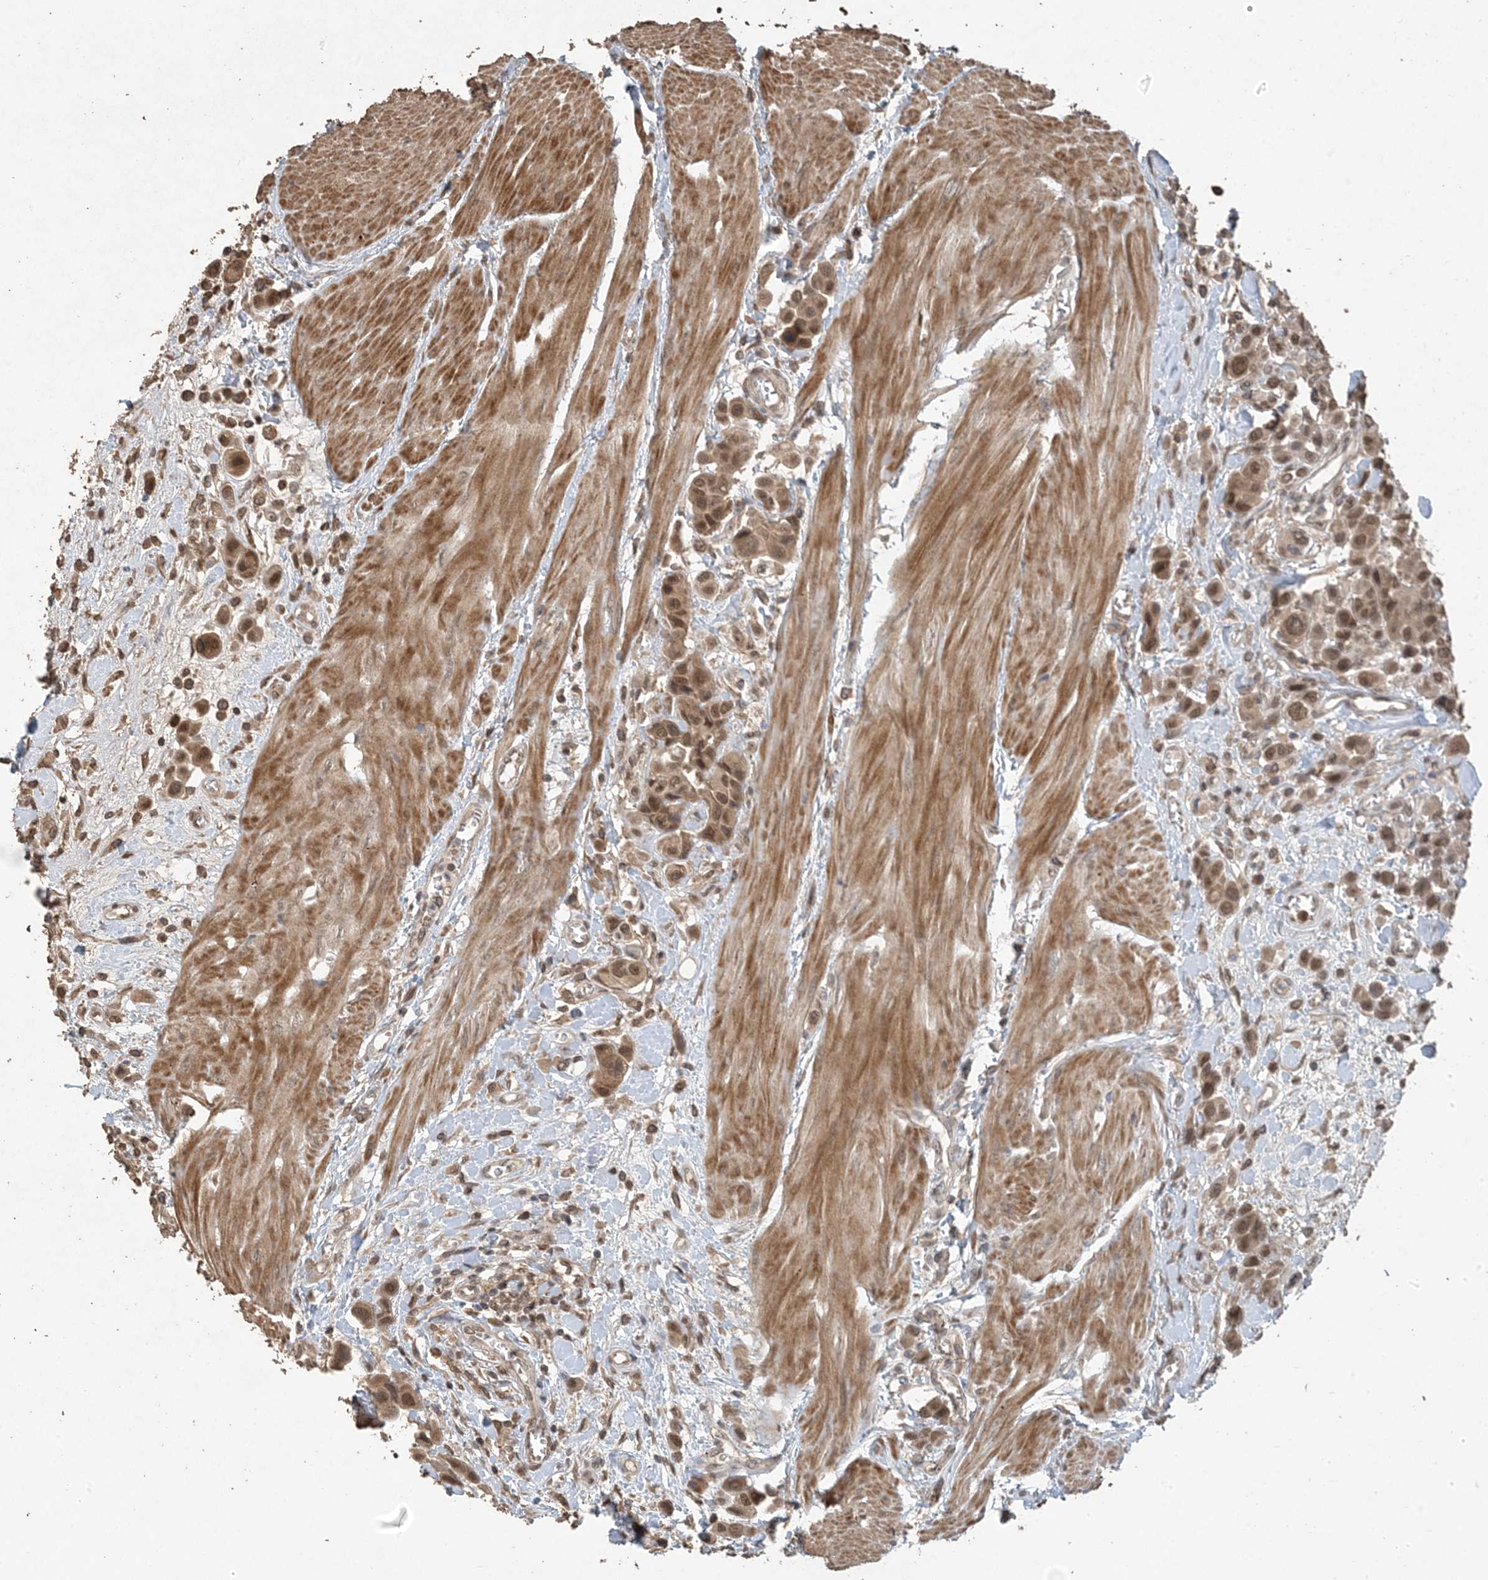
{"staining": {"intensity": "moderate", "quantity": ">75%", "location": "cytoplasmic/membranous,nuclear"}, "tissue": "urothelial cancer", "cell_type": "Tumor cells", "image_type": "cancer", "snomed": [{"axis": "morphology", "description": "Urothelial carcinoma, High grade"}, {"axis": "topography", "description": "Urinary bladder"}], "caption": "Urothelial cancer tissue reveals moderate cytoplasmic/membranous and nuclear staining in about >75% of tumor cells, visualized by immunohistochemistry.", "gene": "ZC3H12A", "patient": {"sex": "male", "age": 50}}